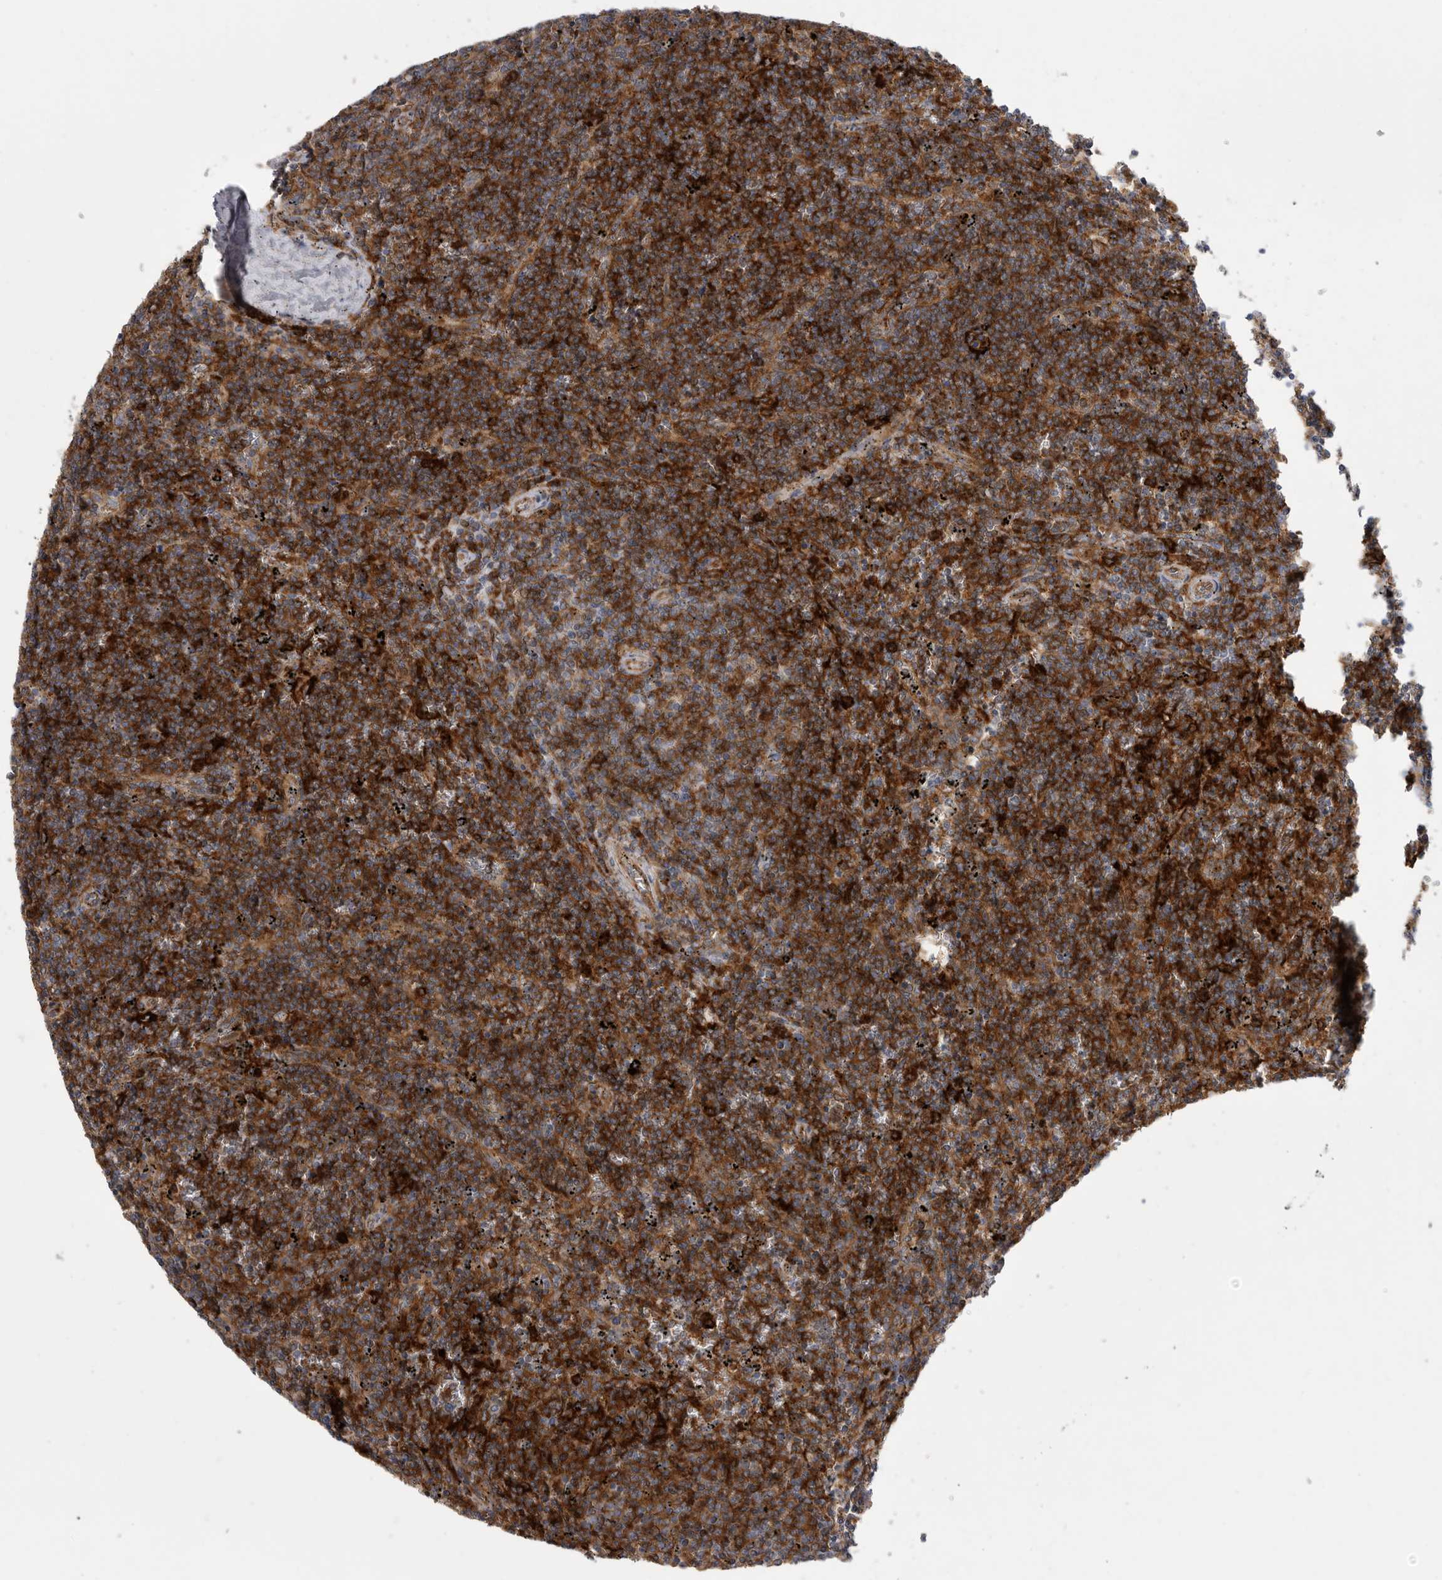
{"staining": {"intensity": "strong", "quantity": ">75%", "location": "cytoplasmic/membranous"}, "tissue": "lymphoma", "cell_type": "Tumor cells", "image_type": "cancer", "snomed": [{"axis": "morphology", "description": "Malignant lymphoma, non-Hodgkin's type, Low grade"}, {"axis": "topography", "description": "Spleen"}], "caption": "An immunohistochemistry (IHC) photomicrograph of neoplastic tissue is shown. Protein staining in brown shows strong cytoplasmic/membranous positivity in lymphoma within tumor cells.", "gene": "SIGLEC10", "patient": {"sex": "female", "age": 50}}